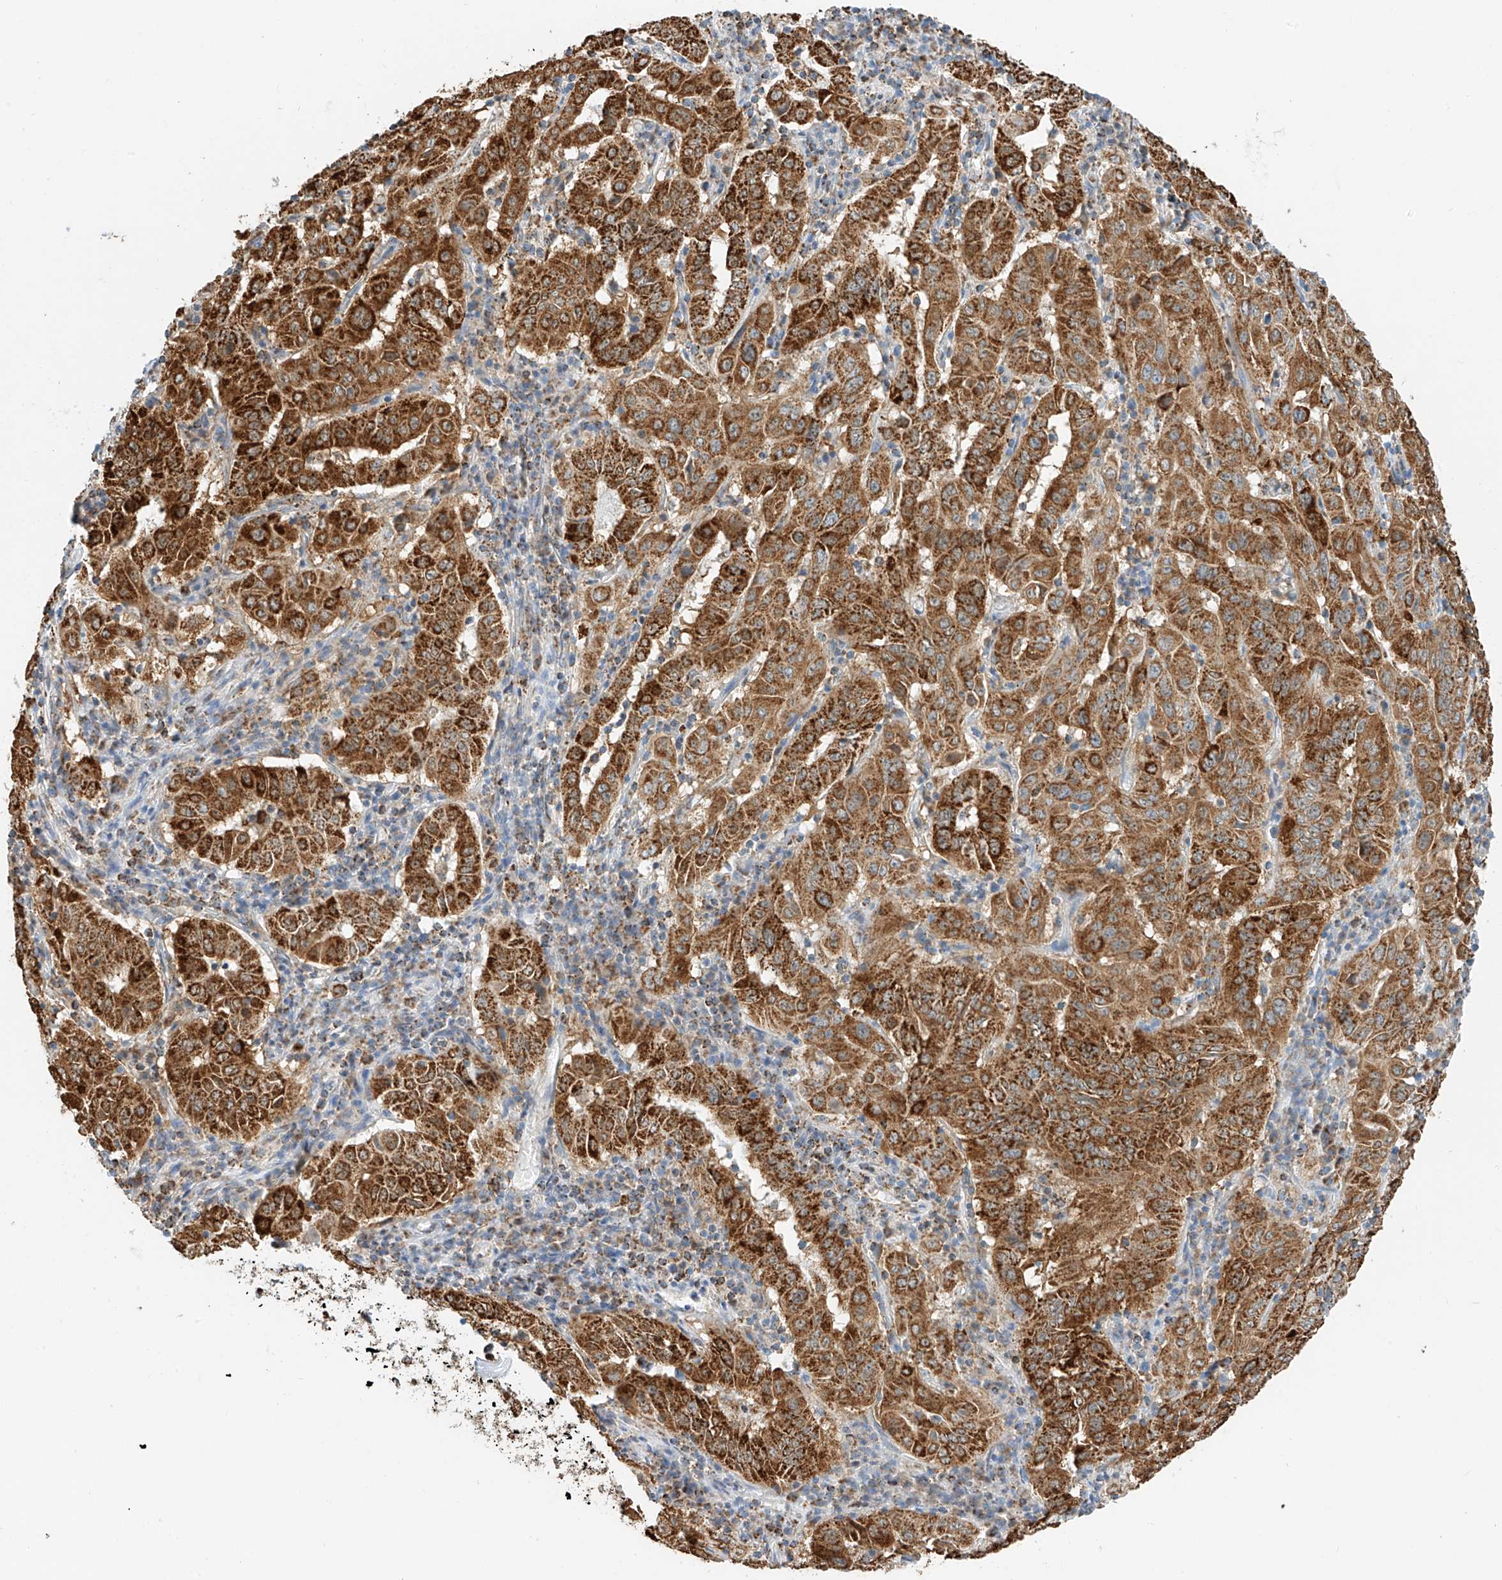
{"staining": {"intensity": "strong", "quantity": ">75%", "location": "cytoplasmic/membranous"}, "tissue": "pancreatic cancer", "cell_type": "Tumor cells", "image_type": "cancer", "snomed": [{"axis": "morphology", "description": "Adenocarcinoma, NOS"}, {"axis": "topography", "description": "Pancreas"}], "caption": "Pancreatic cancer tissue demonstrates strong cytoplasmic/membranous staining in approximately >75% of tumor cells, visualized by immunohistochemistry.", "gene": "PPA2", "patient": {"sex": "male", "age": 63}}